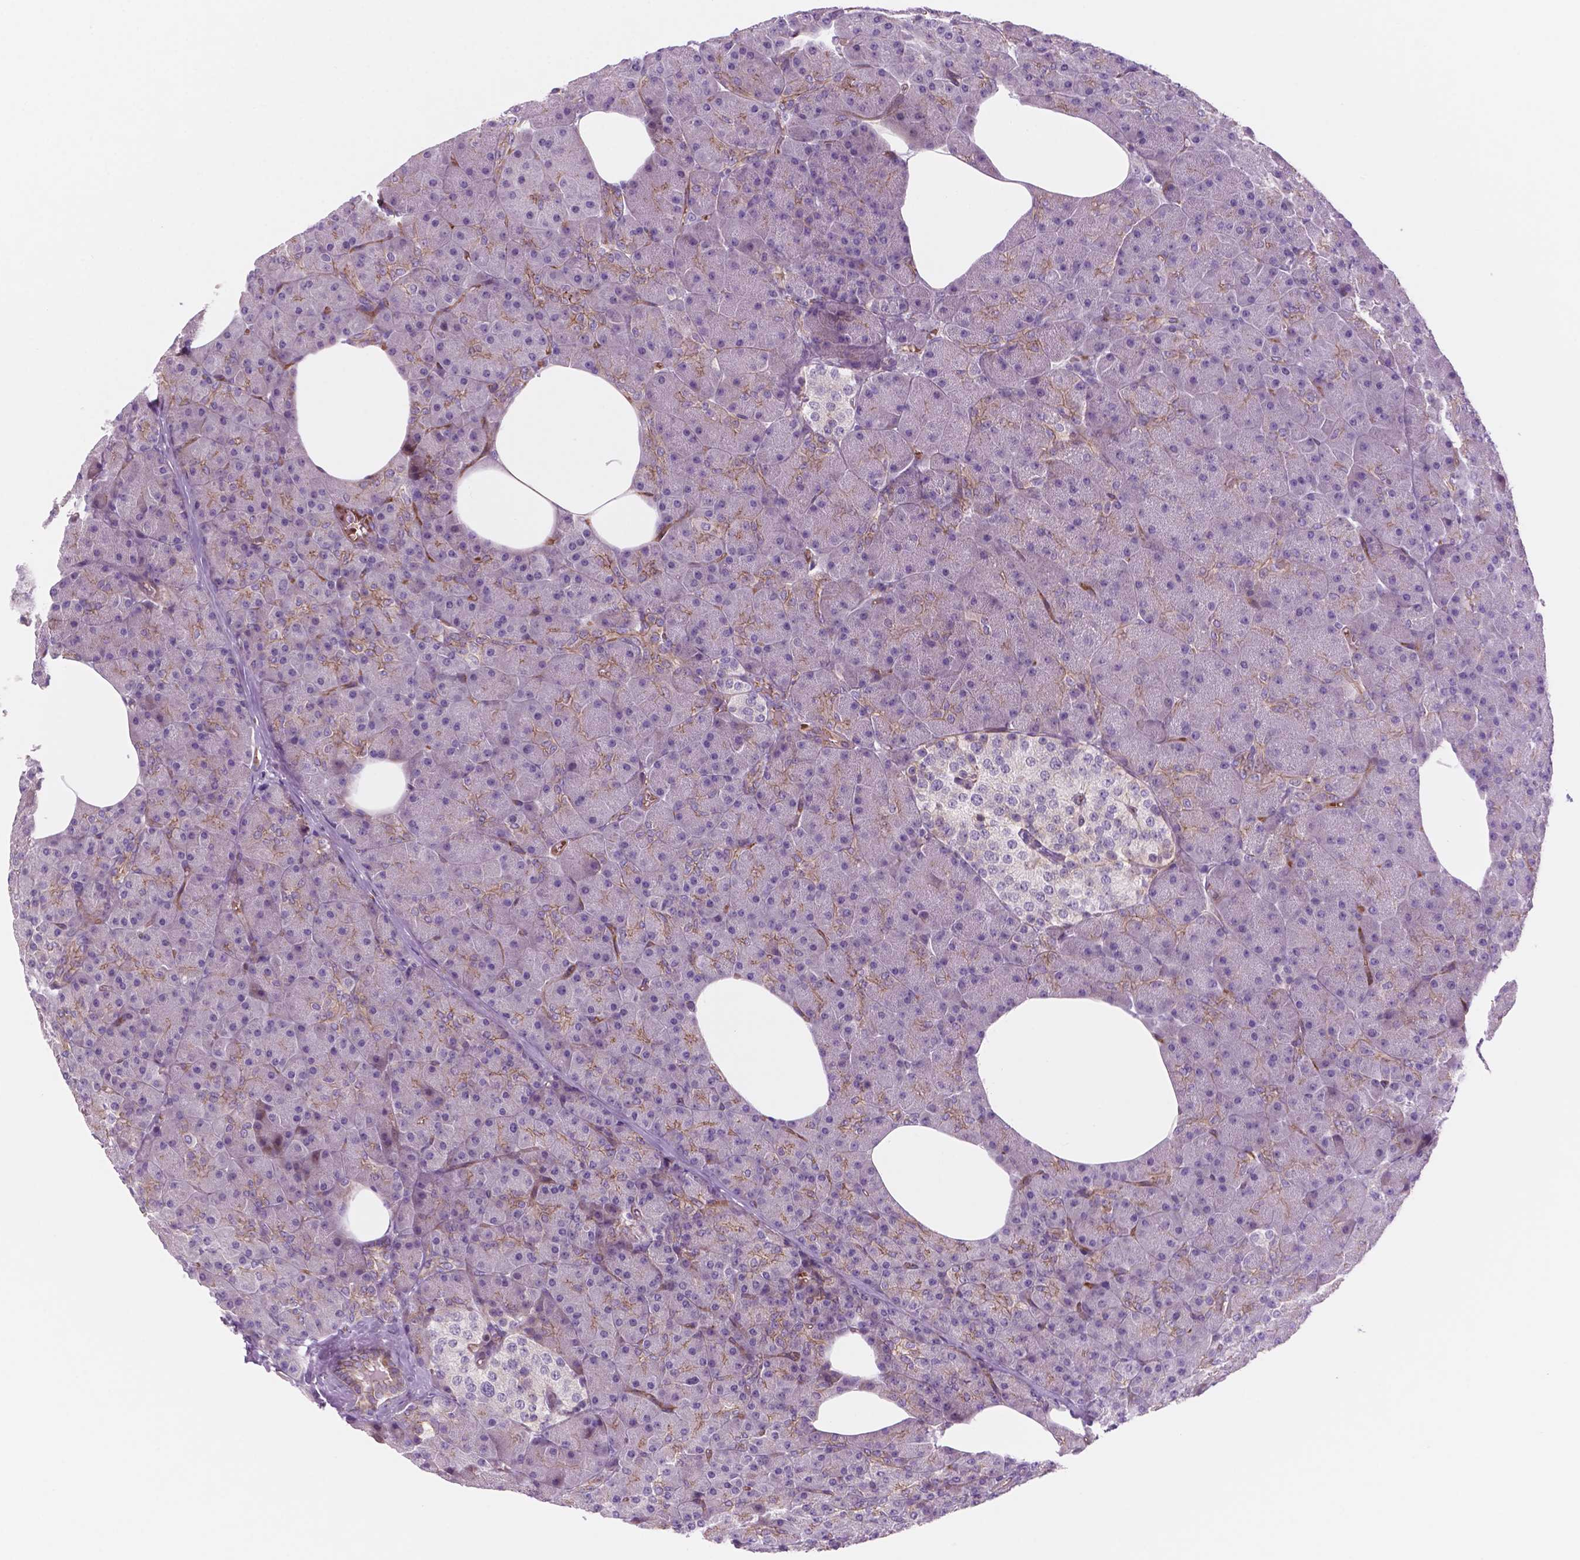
{"staining": {"intensity": "moderate", "quantity": "25%-75%", "location": "cytoplasmic/membranous"}, "tissue": "pancreas", "cell_type": "Exocrine glandular cells", "image_type": "normal", "snomed": [{"axis": "morphology", "description": "Normal tissue, NOS"}, {"axis": "topography", "description": "Pancreas"}], "caption": "Exocrine glandular cells show medium levels of moderate cytoplasmic/membranous positivity in about 25%-75% of cells in unremarkable pancreas.", "gene": "RND3", "patient": {"sex": "female", "age": 45}}